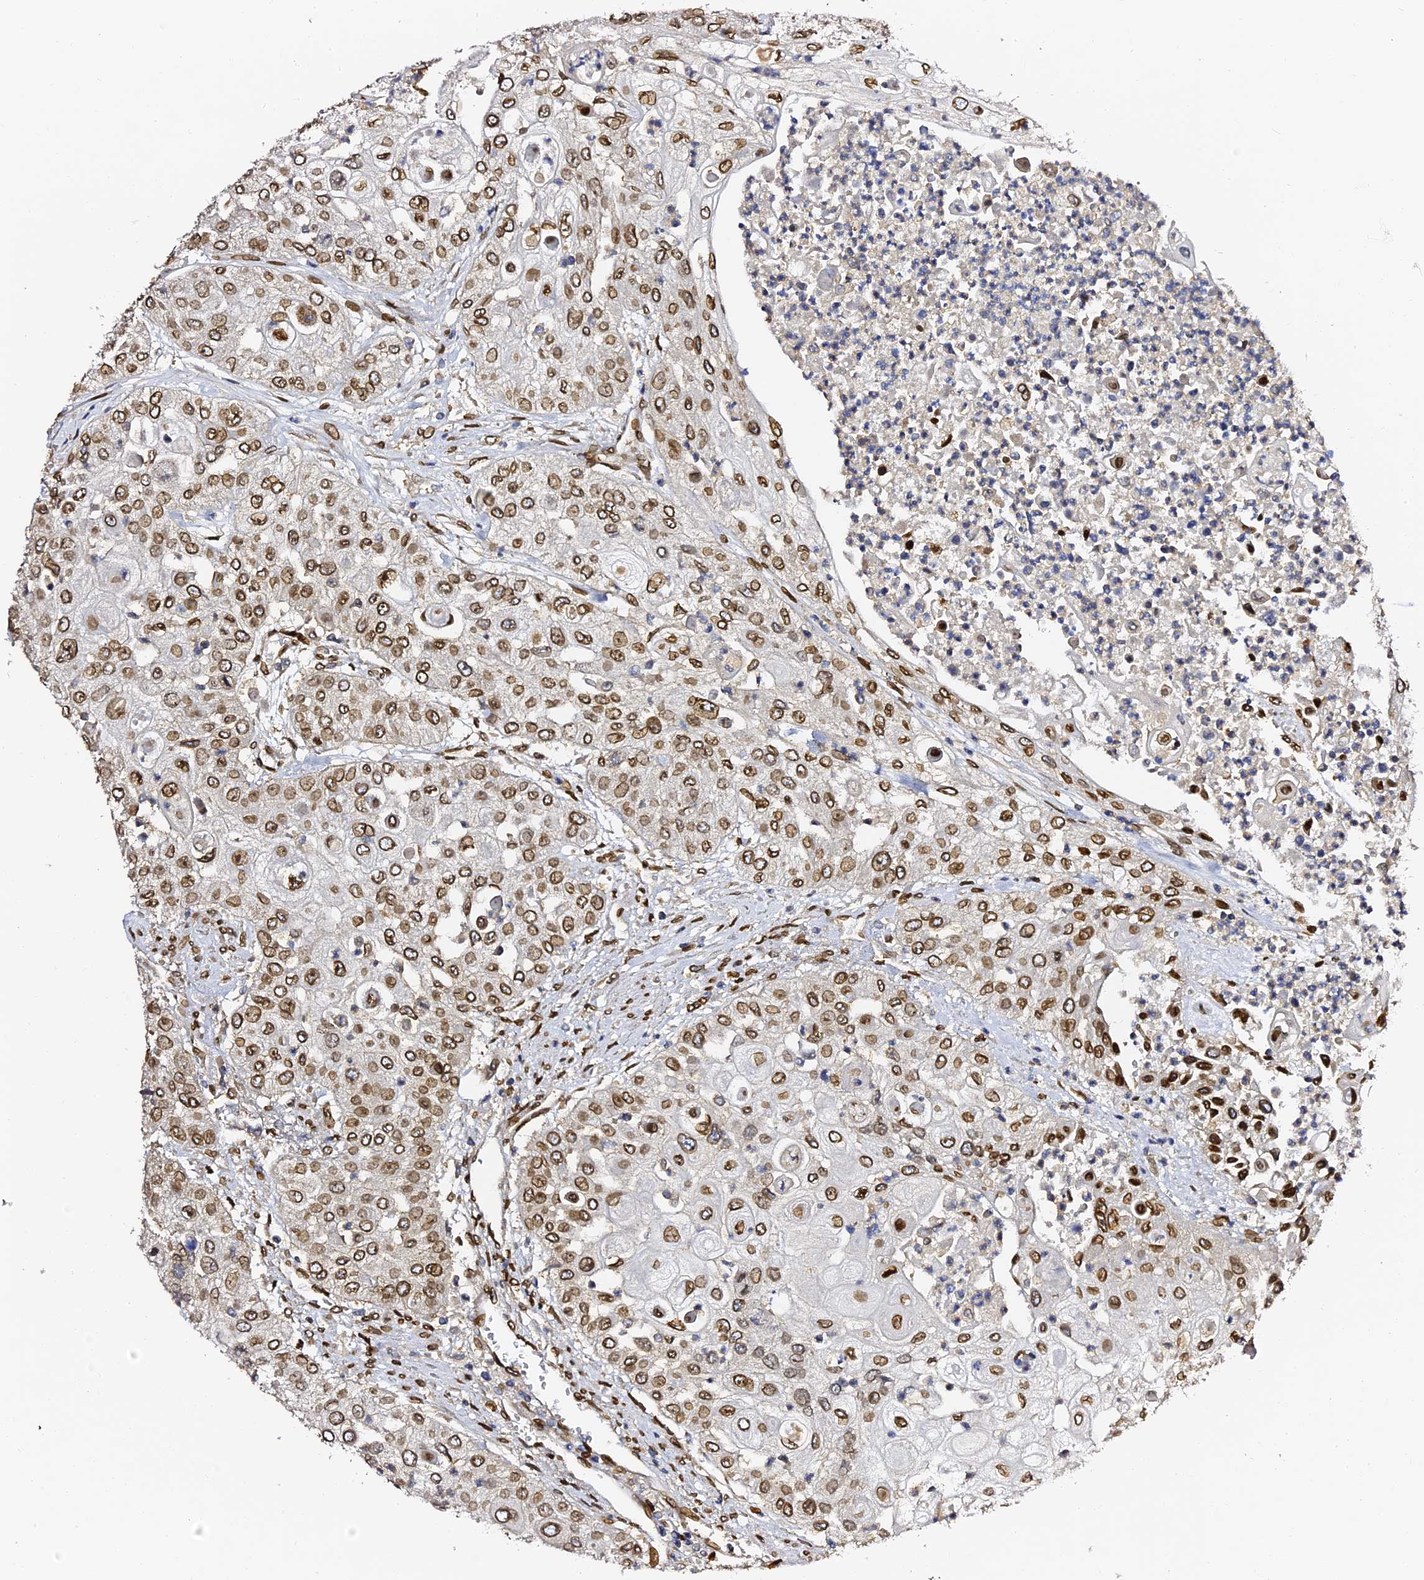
{"staining": {"intensity": "strong", "quantity": ">75%", "location": "cytoplasmic/membranous,nuclear"}, "tissue": "urothelial cancer", "cell_type": "Tumor cells", "image_type": "cancer", "snomed": [{"axis": "morphology", "description": "Urothelial carcinoma, High grade"}, {"axis": "topography", "description": "Urinary bladder"}], "caption": "Urothelial cancer stained for a protein (brown) exhibits strong cytoplasmic/membranous and nuclear positive expression in about >75% of tumor cells.", "gene": "ANAPC5", "patient": {"sex": "female", "age": 79}}